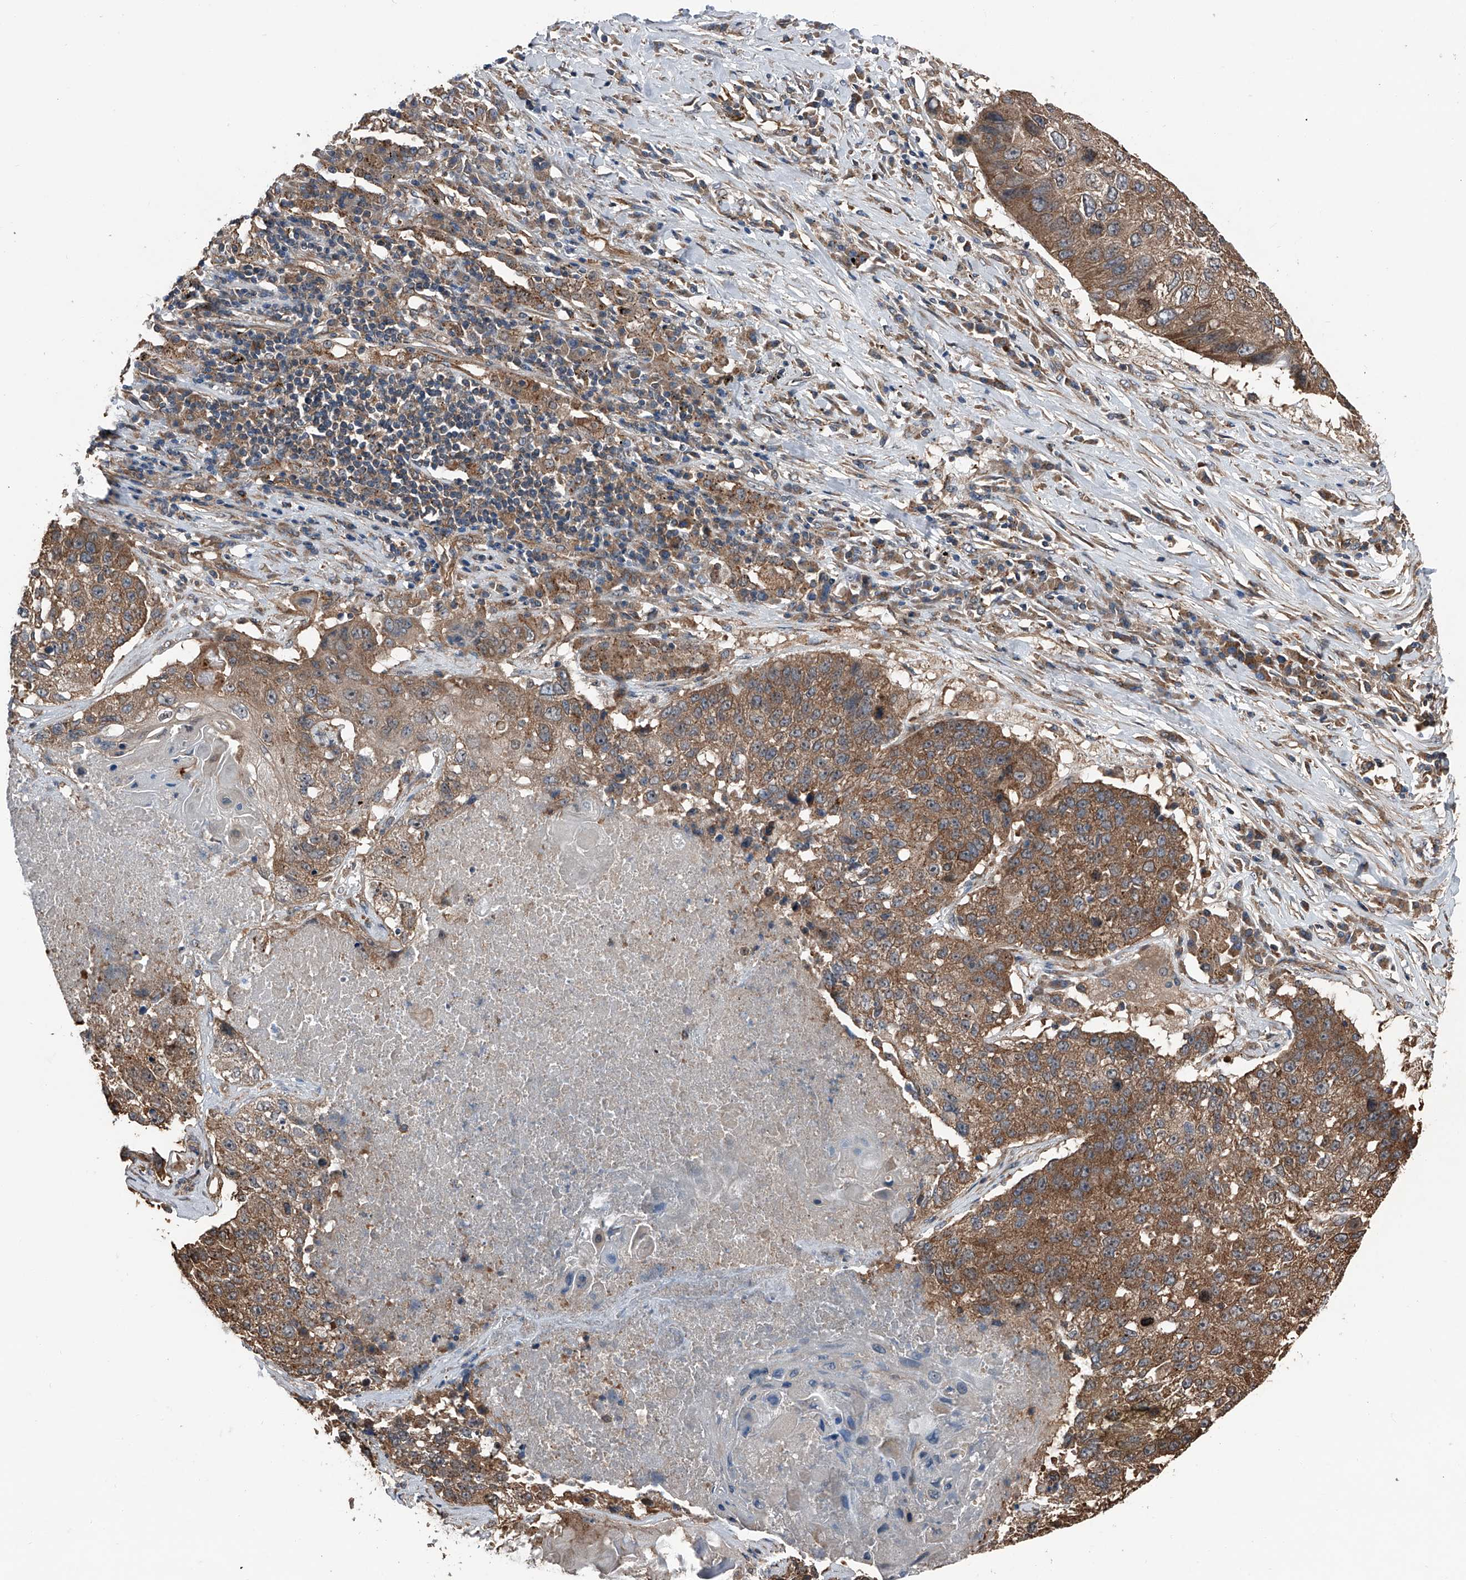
{"staining": {"intensity": "moderate", "quantity": ">75%", "location": "cytoplasmic/membranous"}, "tissue": "lung cancer", "cell_type": "Tumor cells", "image_type": "cancer", "snomed": [{"axis": "morphology", "description": "Squamous cell carcinoma, NOS"}, {"axis": "topography", "description": "Lung"}], "caption": "Human squamous cell carcinoma (lung) stained for a protein (brown) shows moderate cytoplasmic/membranous positive positivity in approximately >75% of tumor cells.", "gene": "KCNJ2", "patient": {"sex": "male", "age": 61}}